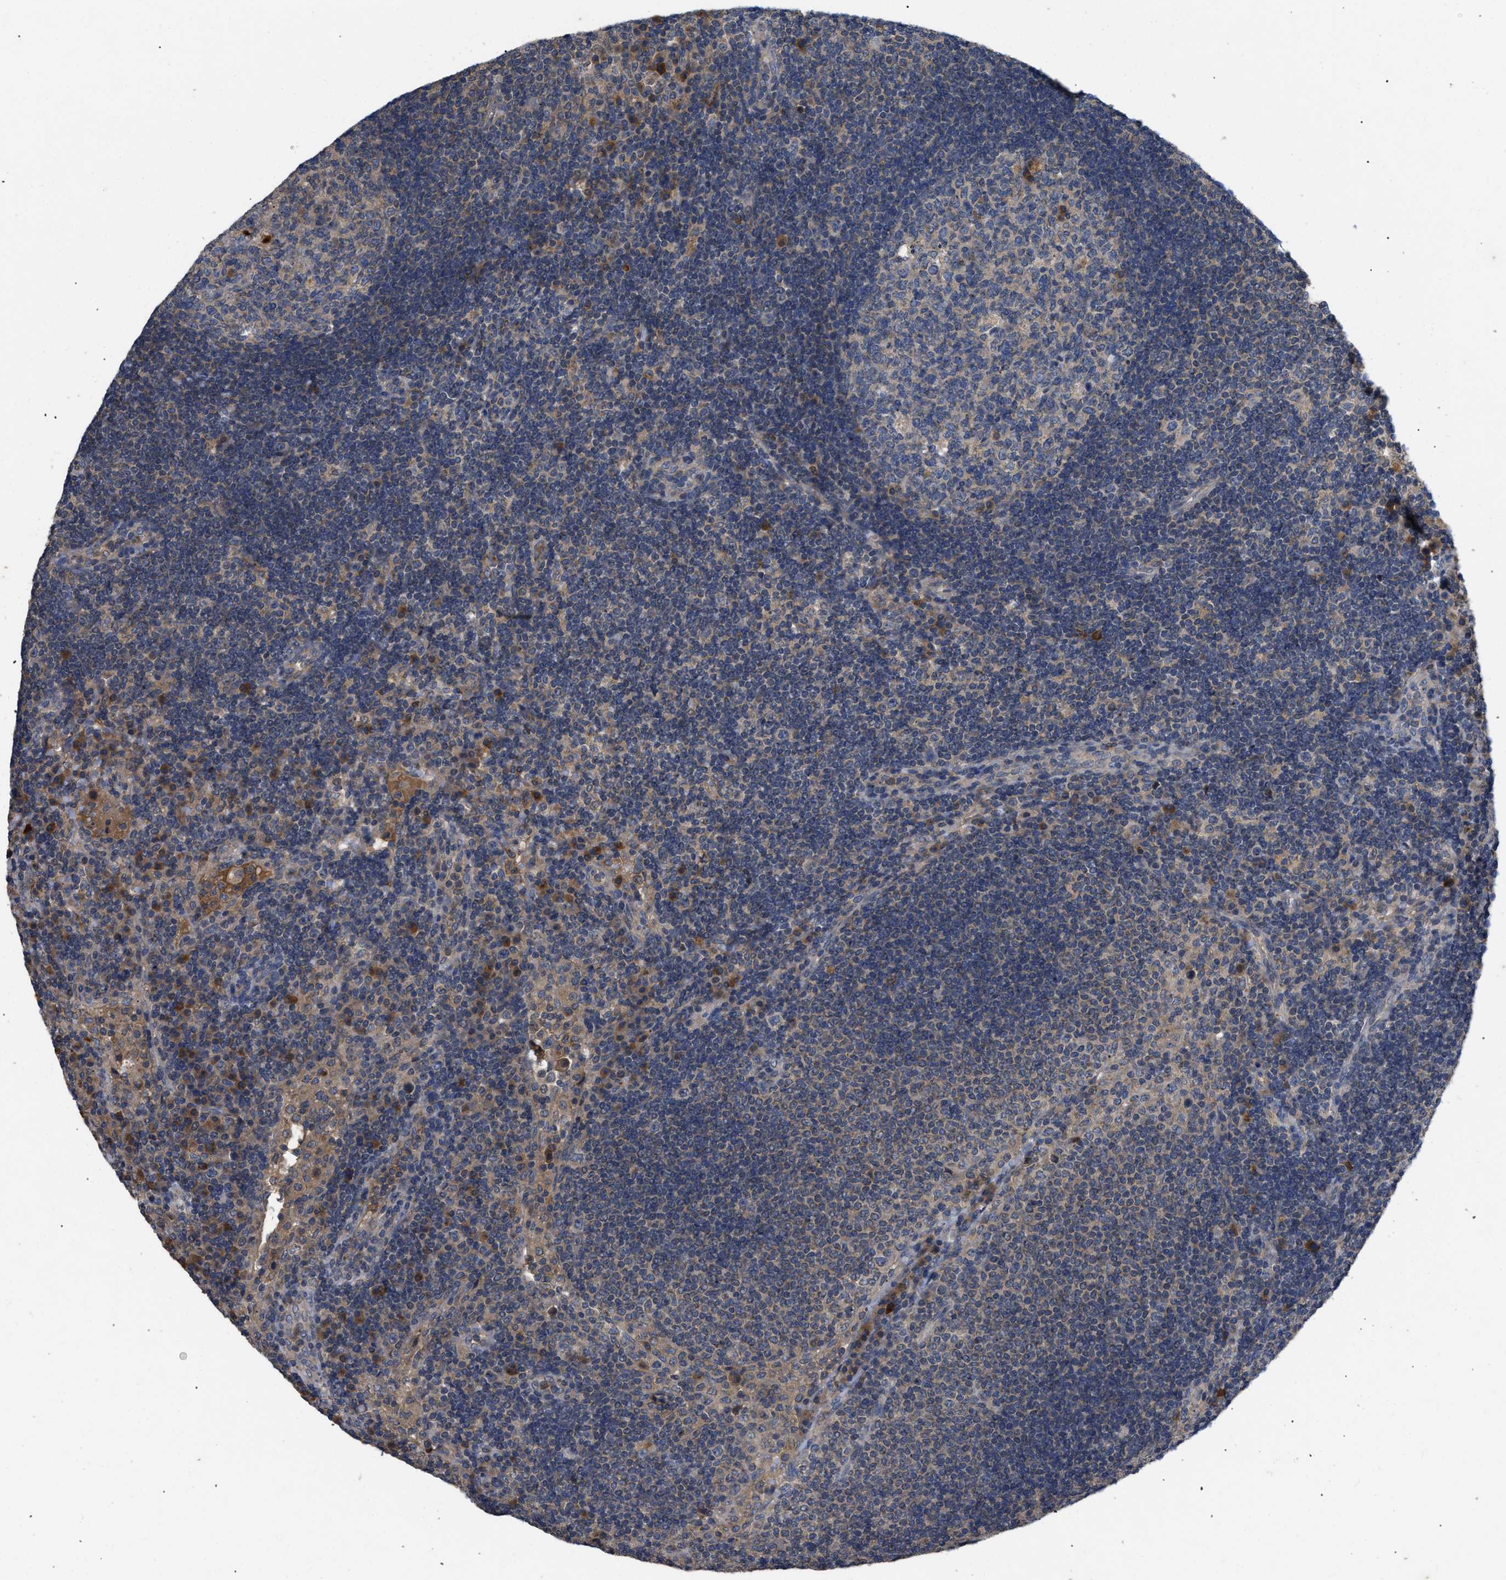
{"staining": {"intensity": "moderate", "quantity": "<25%", "location": "cytoplasmic/membranous"}, "tissue": "lymph node", "cell_type": "Germinal center cells", "image_type": "normal", "snomed": [{"axis": "morphology", "description": "Normal tissue, NOS"}, {"axis": "topography", "description": "Lymph node"}], "caption": "Brown immunohistochemical staining in benign lymph node shows moderate cytoplasmic/membranous positivity in about <25% of germinal center cells. The staining was performed using DAB to visualize the protein expression in brown, while the nuclei were stained in blue with hematoxylin (Magnification: 20x).", "gene": "VPS4A", "patient": {"sex": "female", "age": 53}}